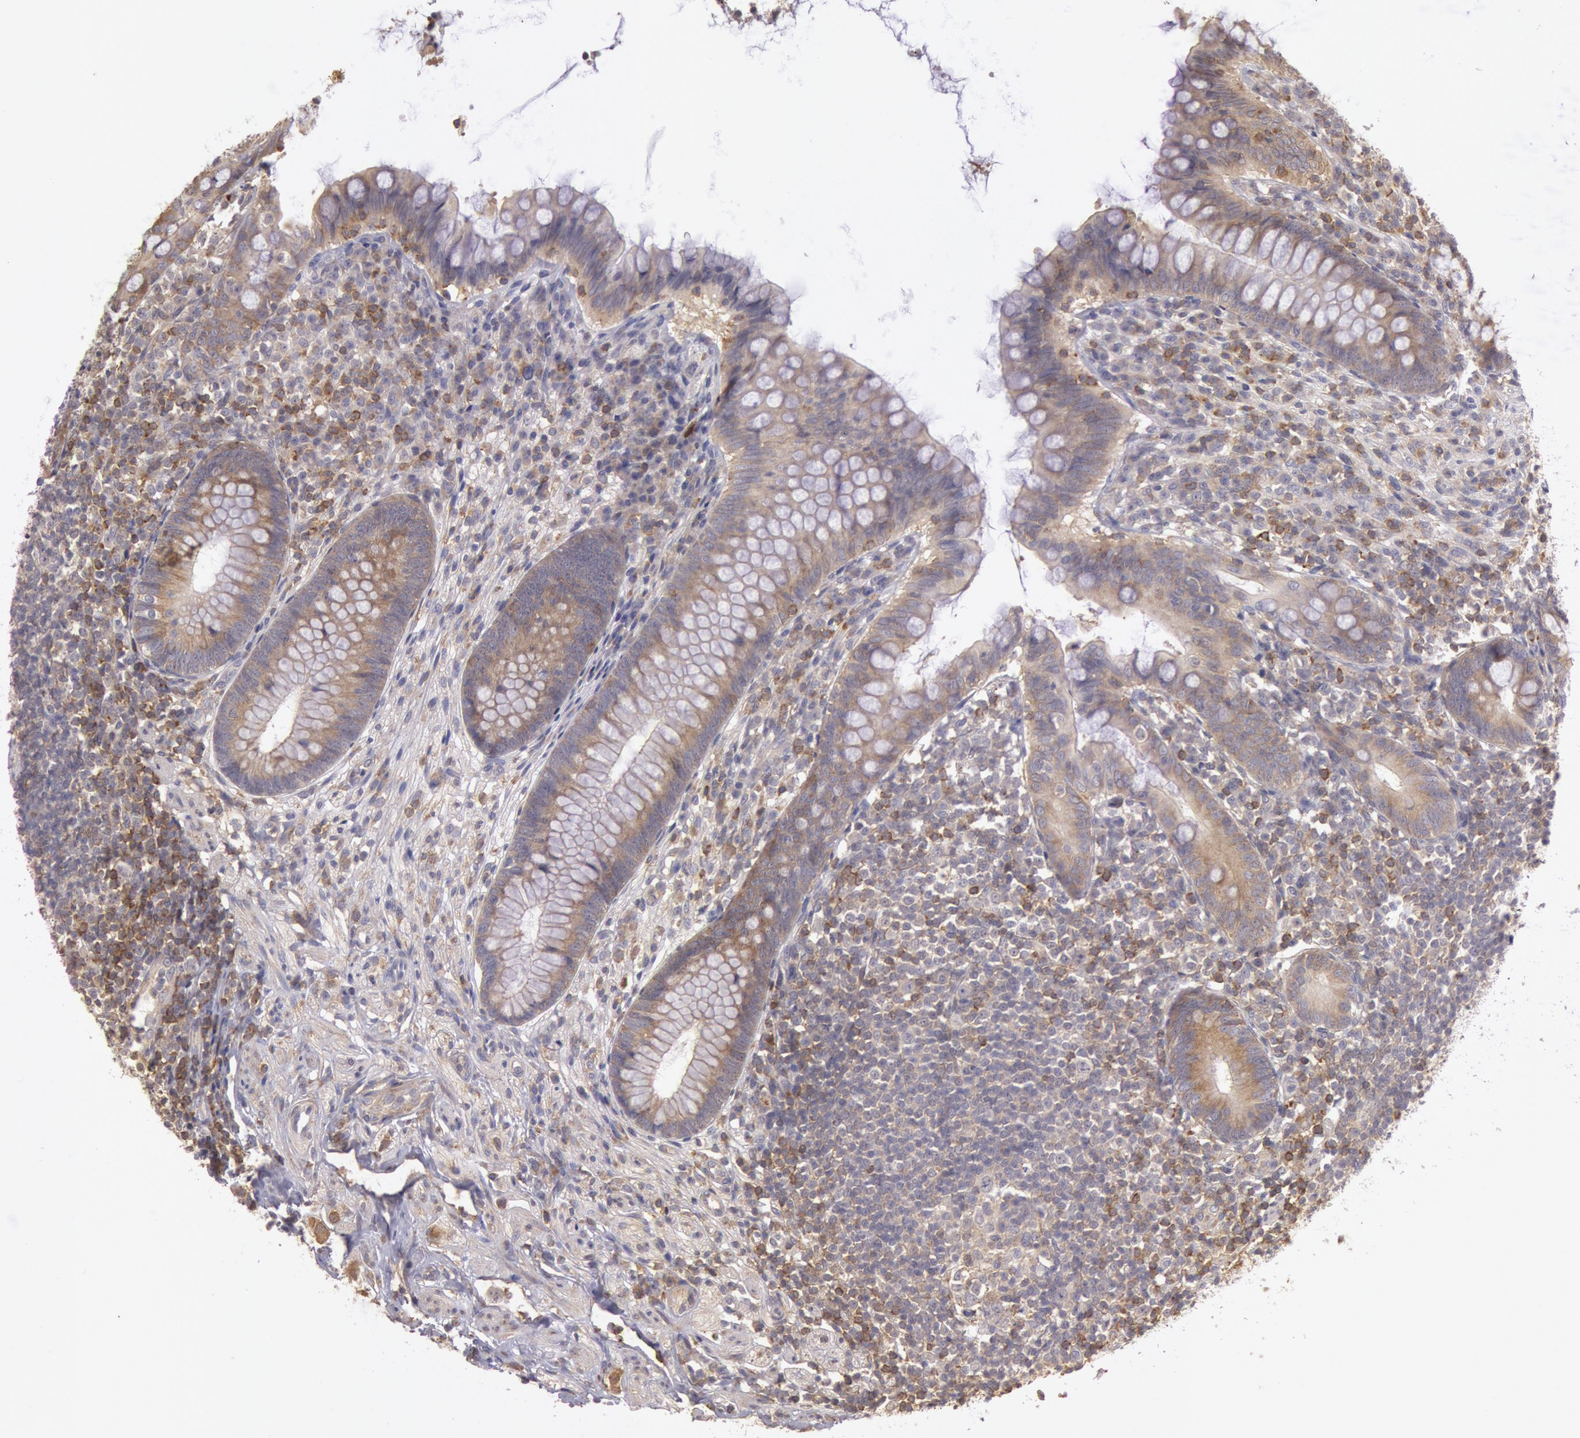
{"staining": {"intensity": "moderate", "quantity": ">75%", "location": "cytoplasmic/membranous"}, "tissue": "appendix", "cell_type": "Glandular cells", "image_type": "normal", "snomed": [{"axis": "morphology", "description": "Normal tissue, NOS"}, {"axis": "topography", "description": "Appendix"}], "caption": "Protein positivity by immunohistochemistry (IHC) displays moderate cytoplasmic/membranous expression in approximately >75% of glandular cells in benign appendix.", "gene": "NMT2", "patient": {"sex": "female", "age": 66}}